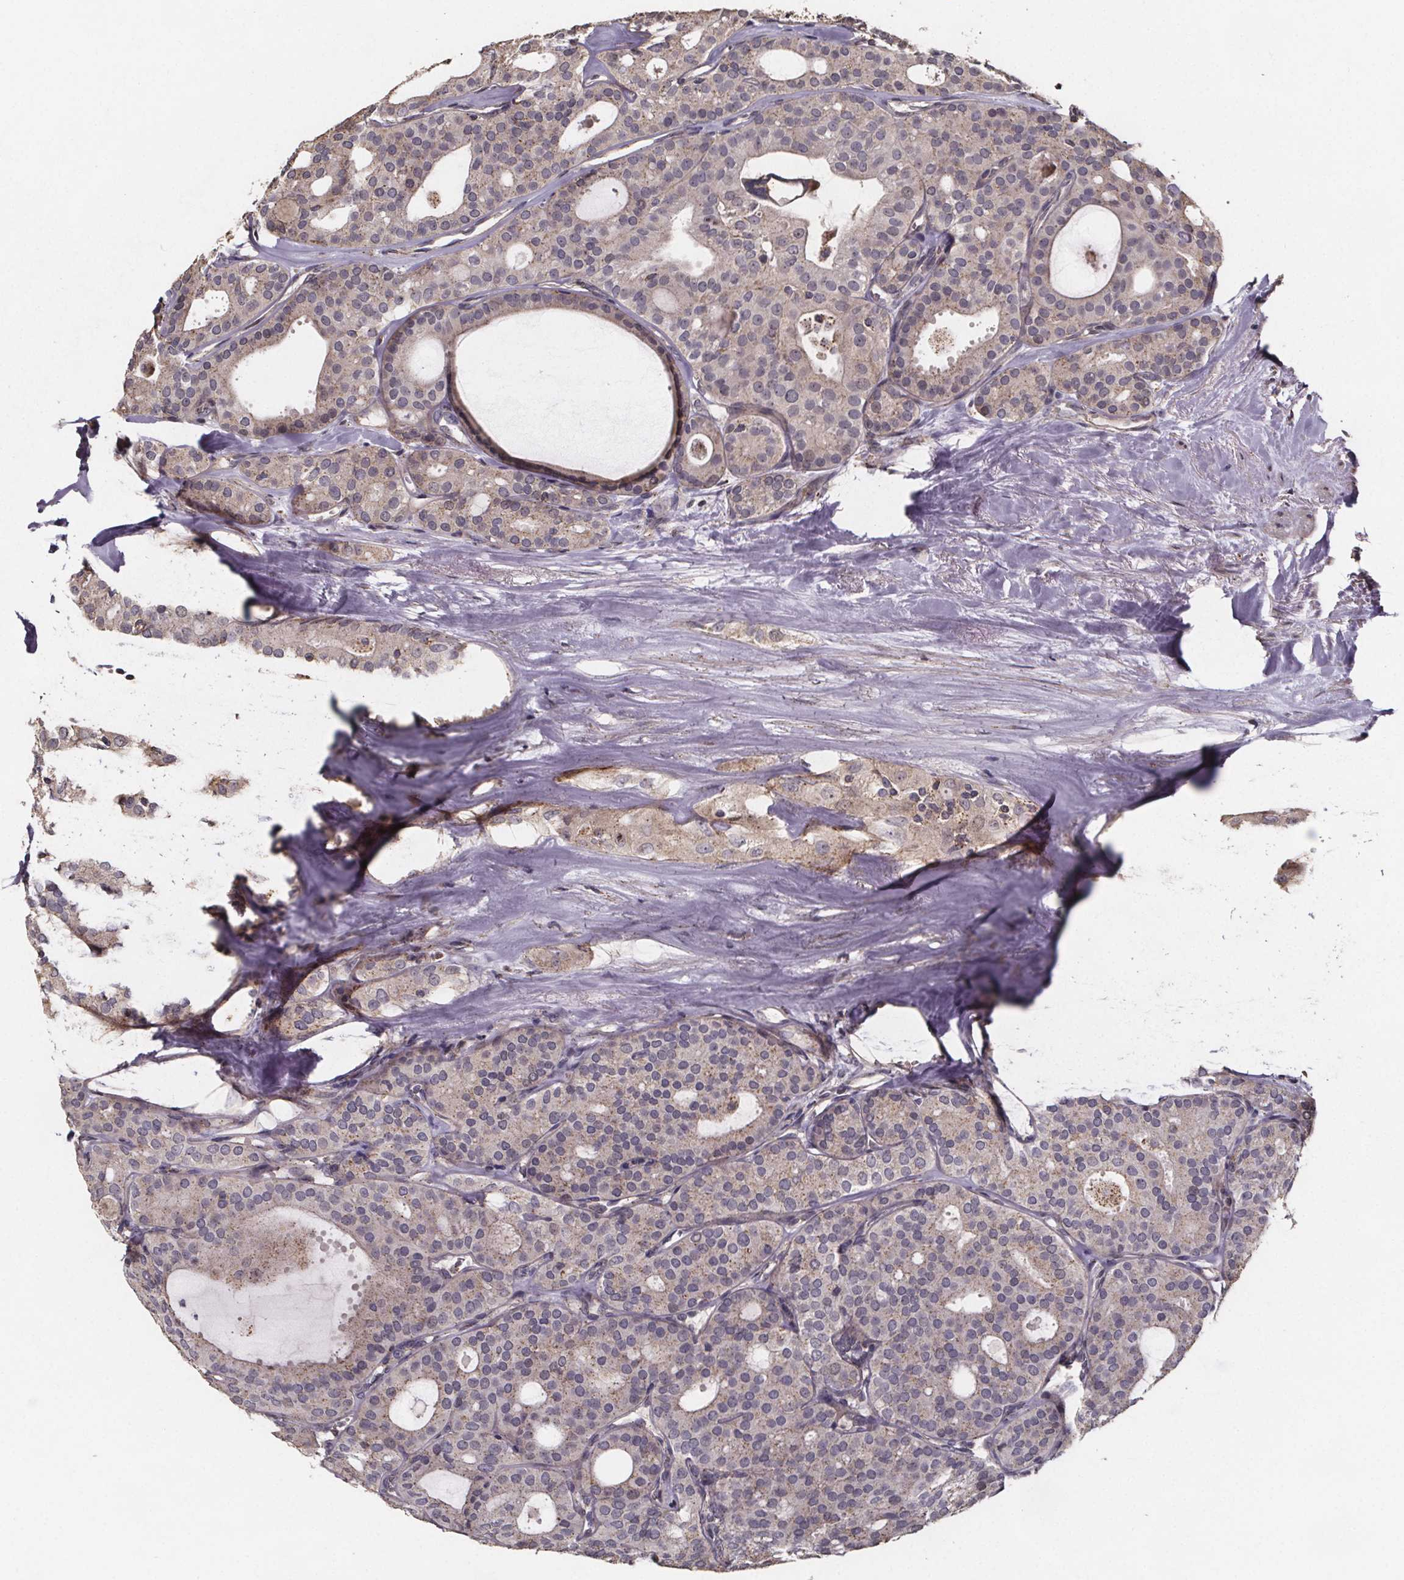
{"staining": {"intensity": "moderate", "quantity": "<25%", "location": "cytoplasmic/membranous"}, "tissue": "thyroid cancer", "cell_type": "Tumor cells", "image_type": "cancer", "snomed": [{"axis": "morphology", "description": "Follicular adenoma carcinoma, NOS"}, {"axis": "topography", "description": "Thyroid gland"}], "caption": "Immunohistochemical staining of follicular adenoma carcinoma (thyroid) exhibits low levels of moderate cytoplasmic/membranous positivity in approximately <25% of tumor cells.", "gene": "ZNF879", "patient": {"sex": "male", "age": 75}}